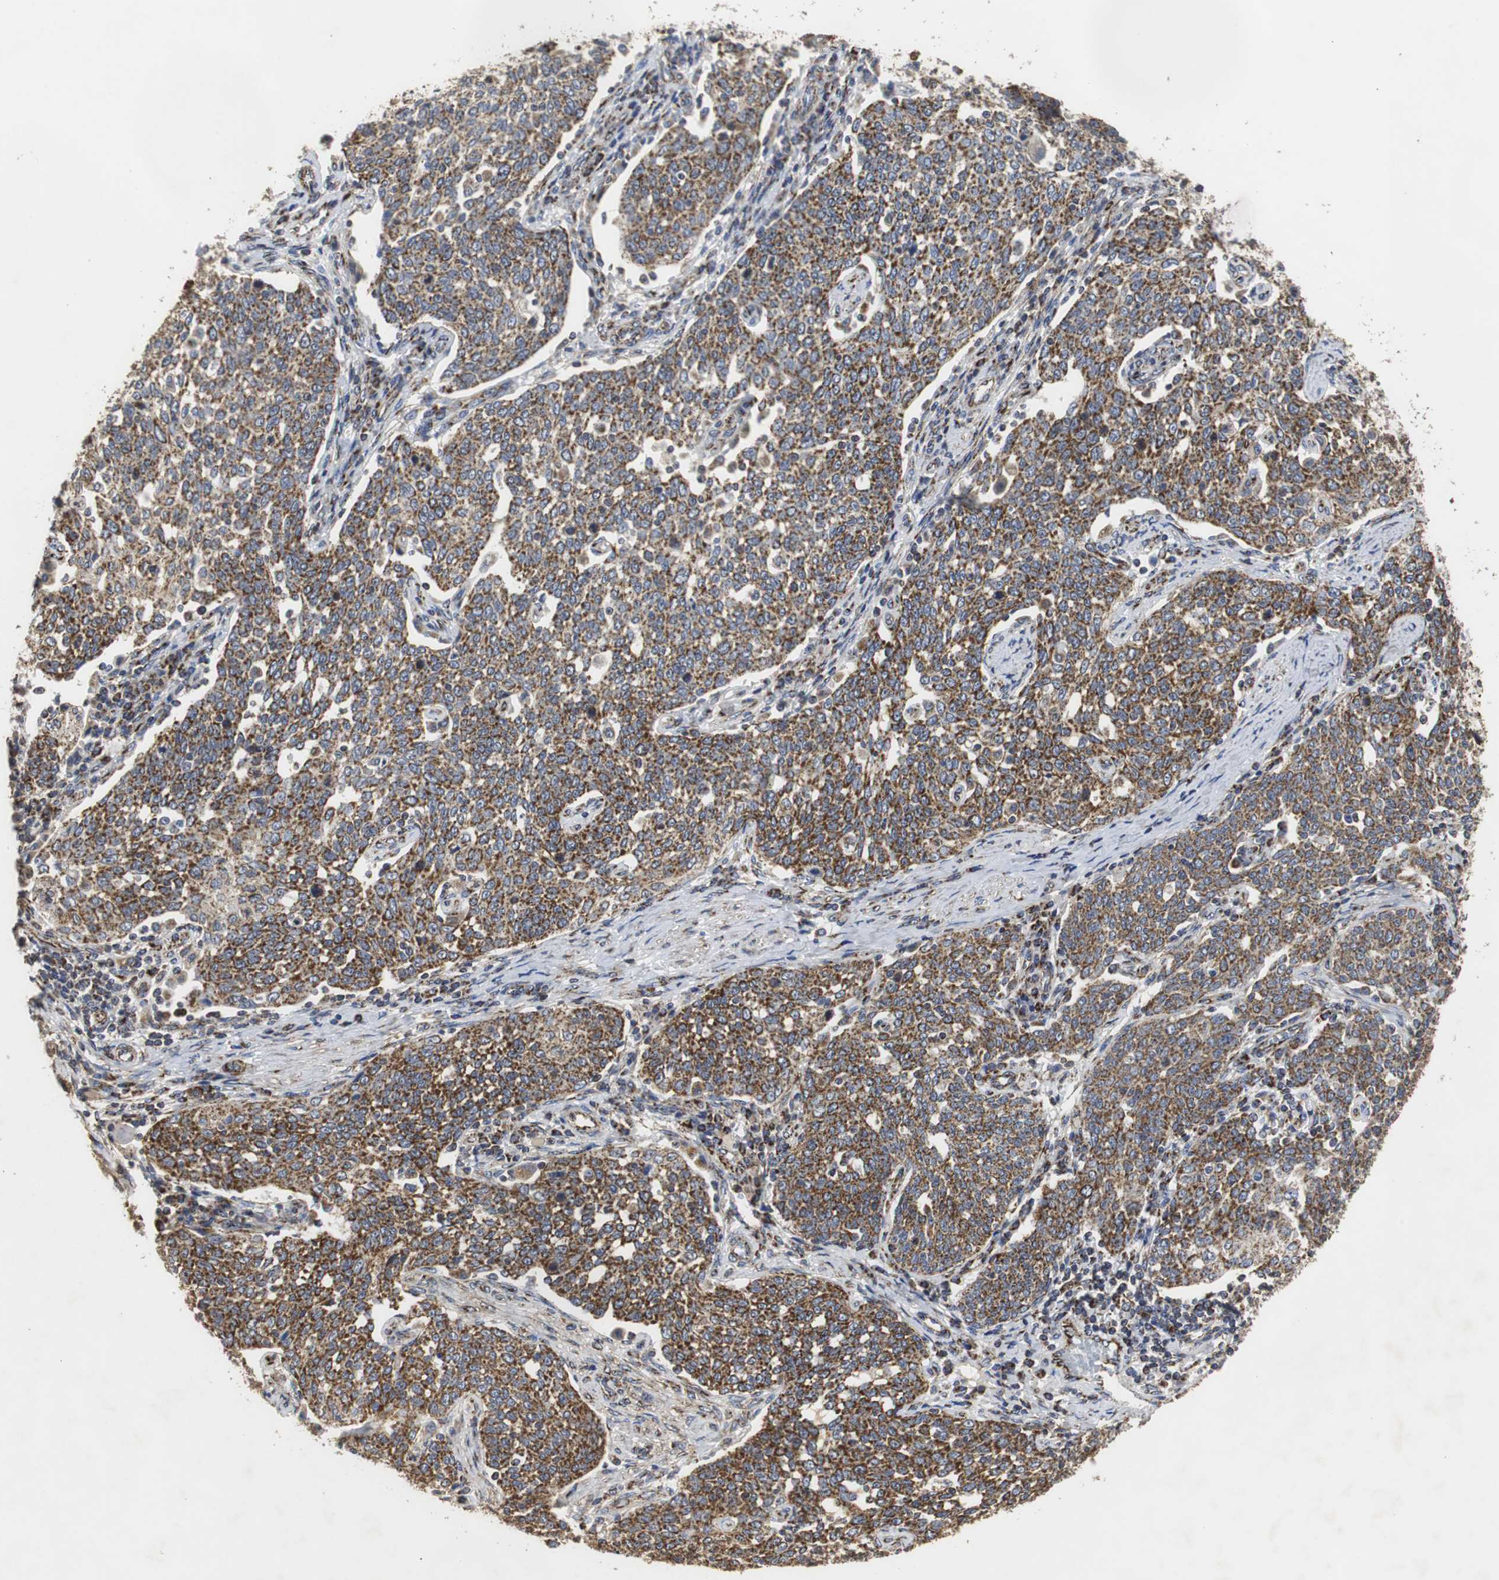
{"staining": {"intensity": "strong", "quantity": ">75%", "location": "cytoplasmic/membranous"}, "tissue": "cervical cancer", "cell_type": "Tumor cells", "image_type": "cancer", "snomed": [{"axis": "morphology", "description": "Squamous cell carcinoma, NOS"}, {"axis": "topography", "description": "Cervix"}], "caption": "About >75% of tumor cells in human cervical cancer display strong cytoplasmic/membranous protein expression as visualized by brown immunohistochemical staining.", "gene": "HSD17B10", "patient": {"sex": "female", "age": 34}}